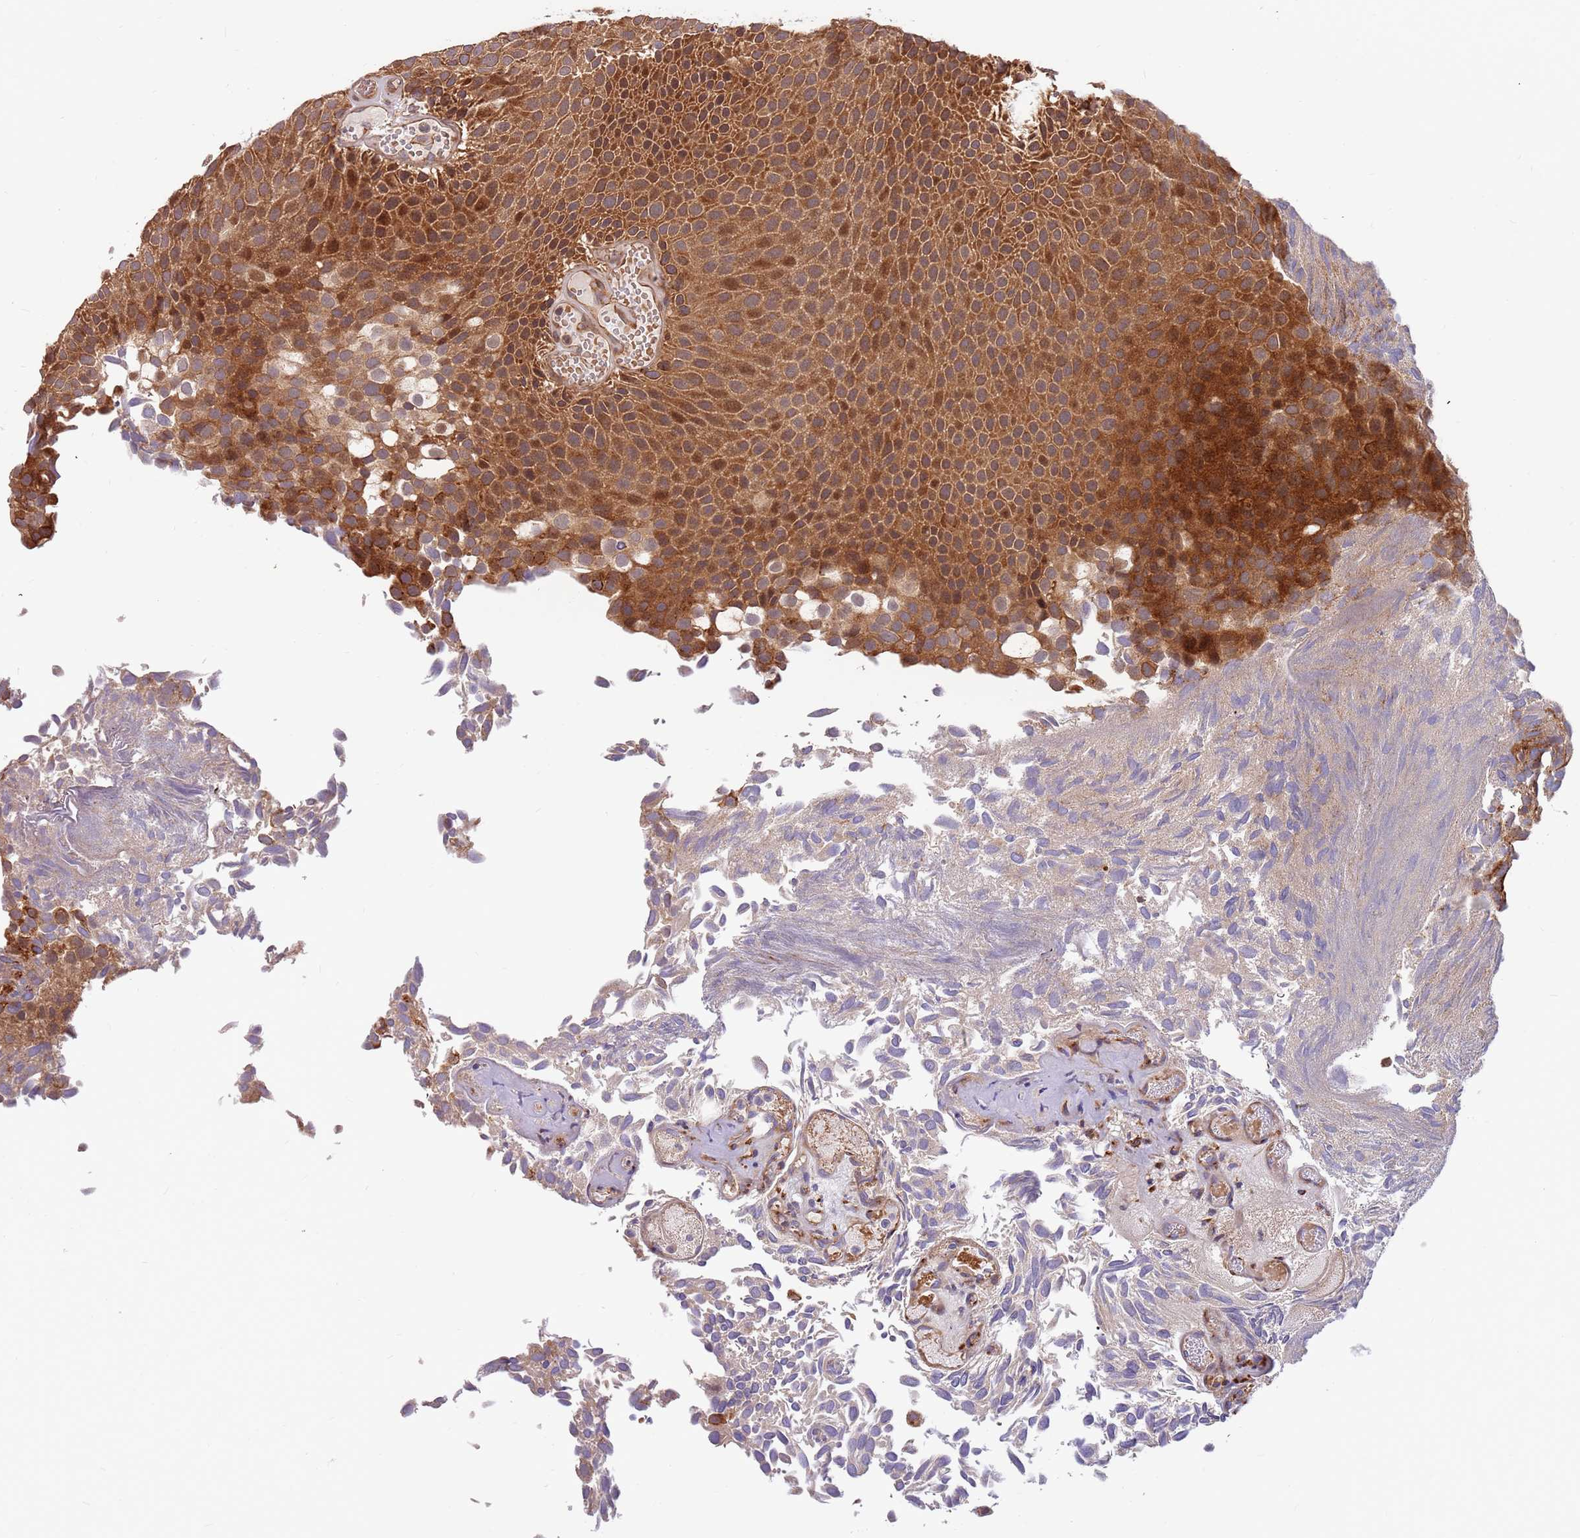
{"staining": {"intensity": "strong", "quantity": ">75%", "location": "cytoplasmic/membranous"}, "tissue": "urothelial cancer", "cell_type": "Tumor cells", "image_type": "cancer", "snomed": [{"axis": "morphology", "description": "Urothelial carcinoma, Low grade"}, {"axis": "topography", "description": "Urinary bladder"}], "caption": "Strong cytoplasmic/membranous positivity is seen in approximately >75% of tumor cells in urothelial cancer. (DAB (3,3'-diaminobenzidine) IHC, brown staining for protein, blue staining for nuclei).", "gene": "HAUS3", "patient": {"sex": "male", "age": 89}}